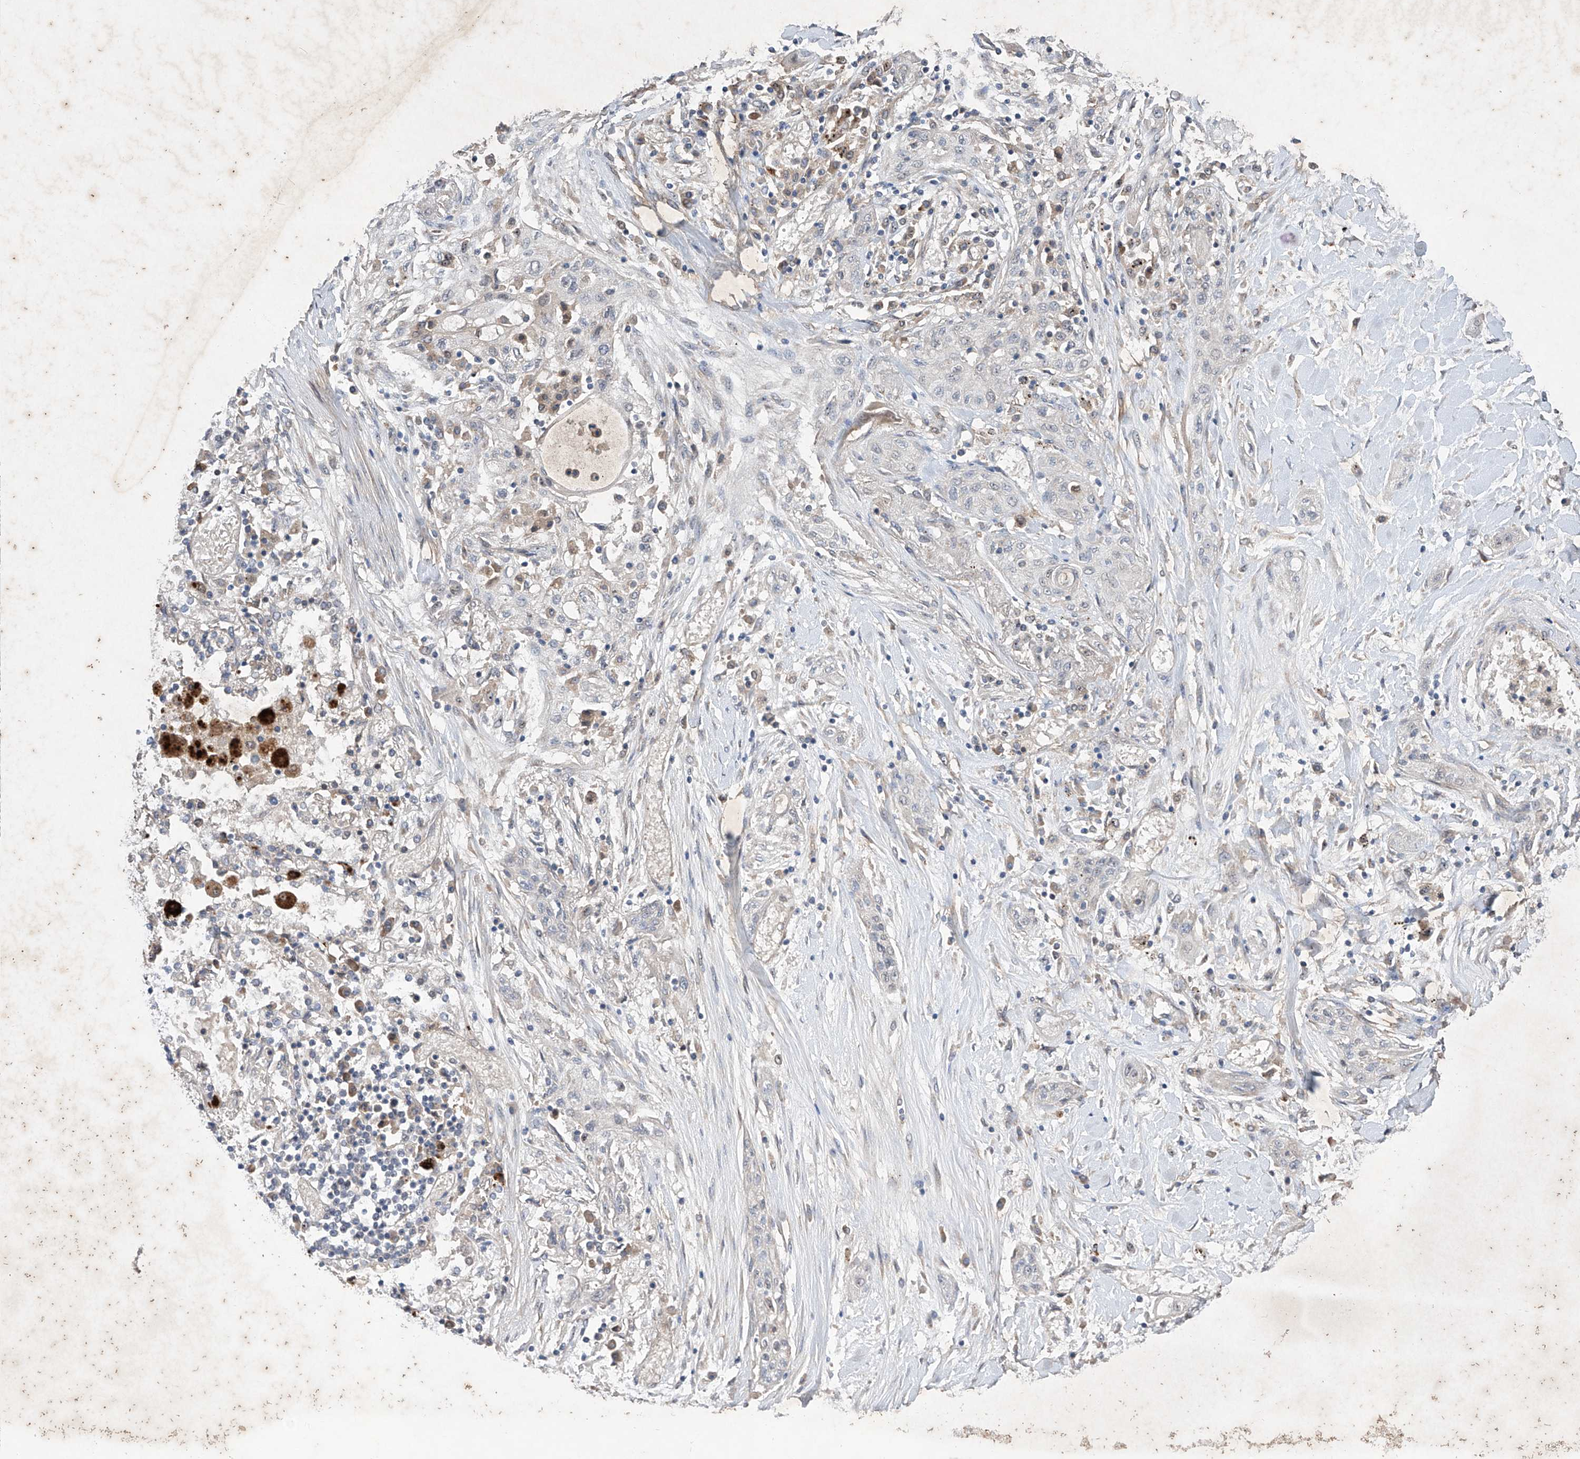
{"staining": {"intensity": "negative", "quantity": "none", "location": "none"}, "tissue": "lung cancer", "cell_type": "Tumor cells", "image_type": "cancer", "snomed": [{"axis": "morphology", "description": "Squamous cell carcinoma, NOS"}, {"axis": "topography", "description": "Lung"}], "caption": "Lung cancer was stained to show a protein in brown. There is no significant positivity in tumor cells.", "gene": "FAM135A", "patient": {"sex": "female", "age": 47}}